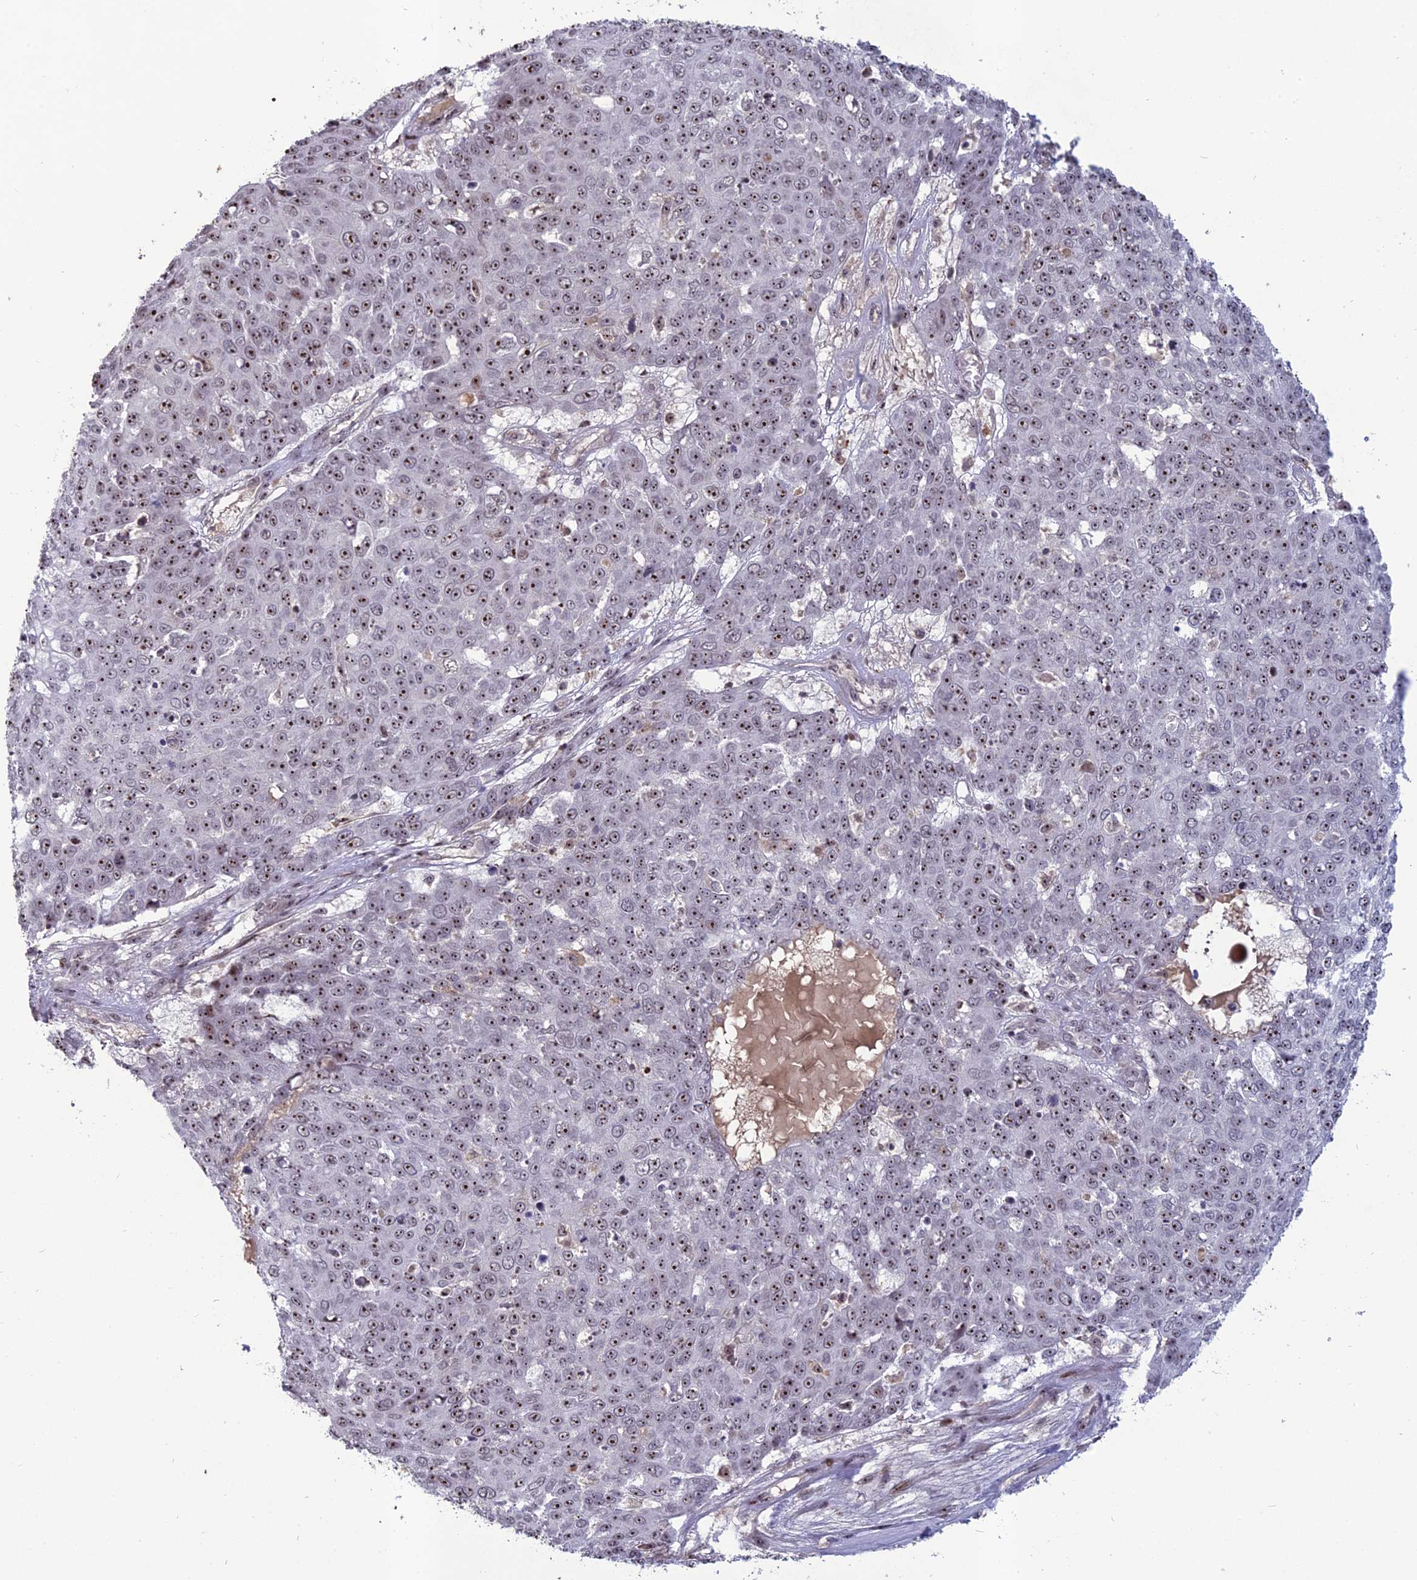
{"staining": {"intensity": "moderate", "quantity": ">75%", "location": "nuclear"}, "tissue": "skin cancer", "cell_type": "Tumor cells", "image_type": "cancer", "snomed": [{"axis": "morphology", "description": "Squamous cell carcinoma, NOS"}, {"axis": "topography", "description": "Skin"}], "caption": "IHC image of neoplastic tissue: human skin squamous cell carcinoma stained using IHC demonstrates medium levels of moderate protein expression localized specifically in the nuclear of tumor cells, appearing as a nuclear brown color.", "gene": "FAM131A", "patient": {"sex": "male", "age": 71}}